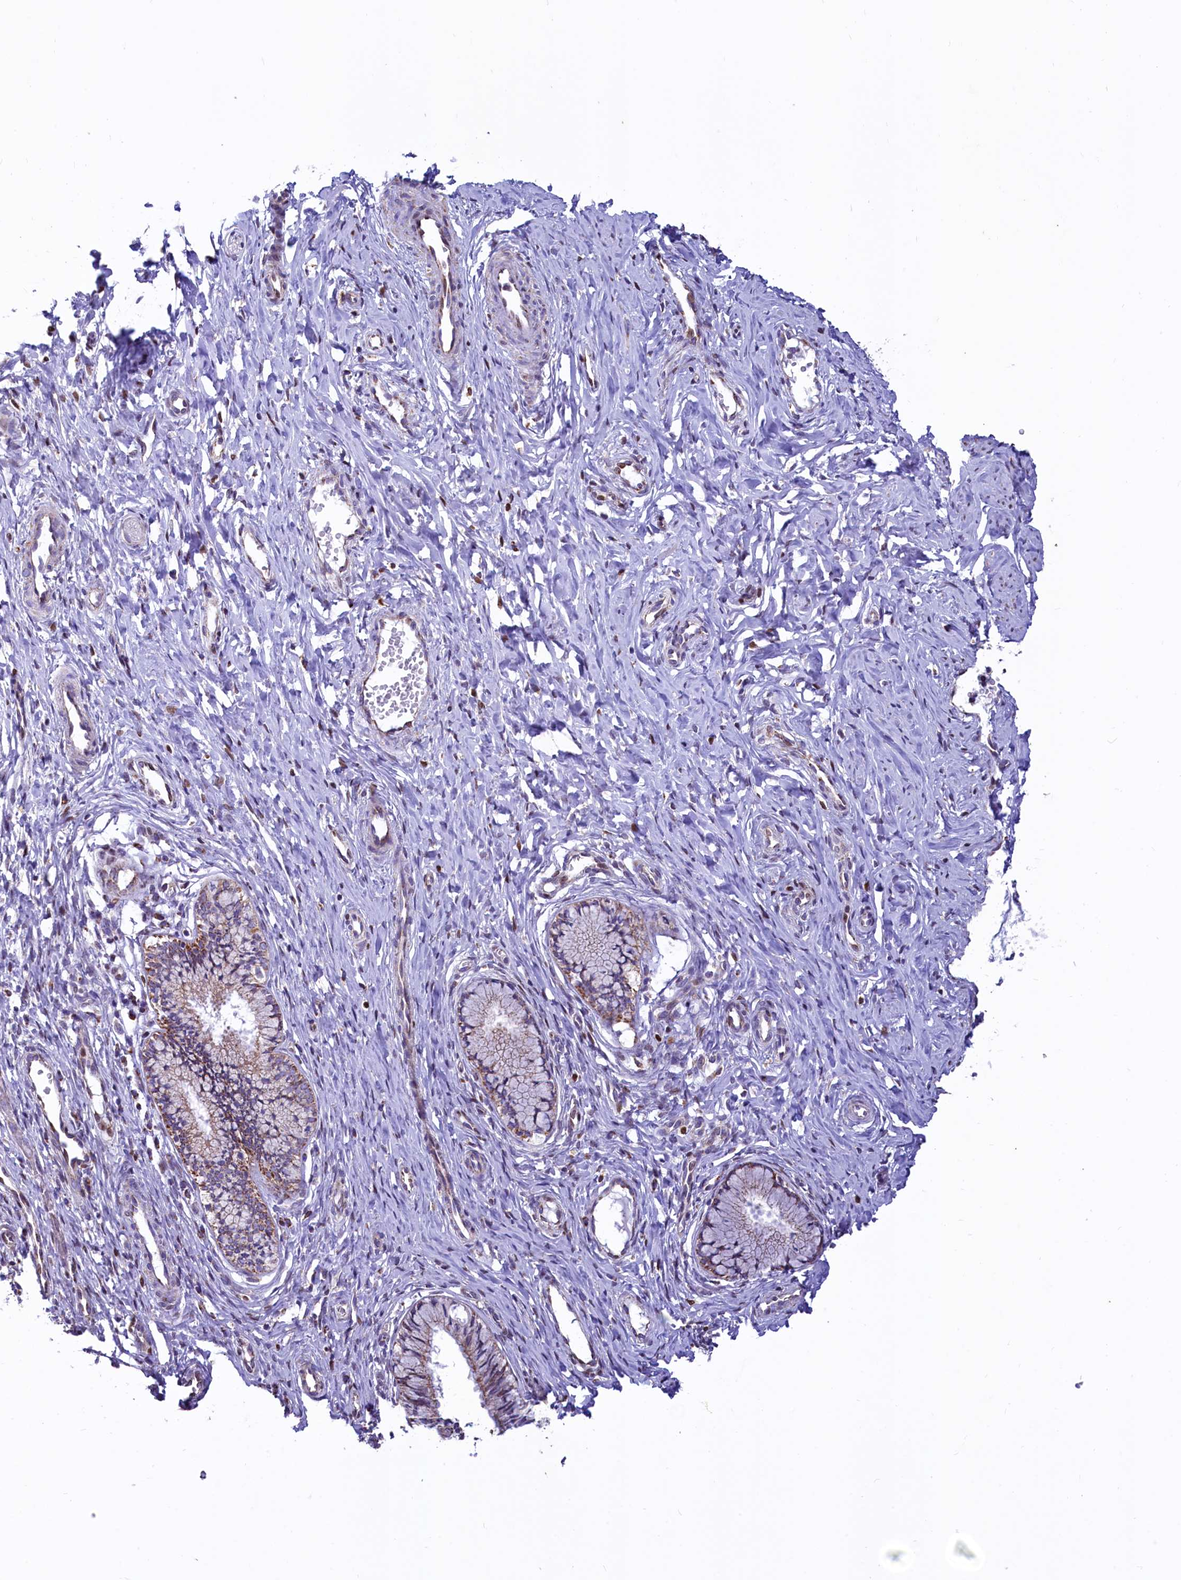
{"staining": {"intensity": "moderate", "quantity": "25%-75%", "location": "cytoplasmic/membranous"}, "tissue": "cervix", "cell_type": "Glandular cells", "image_type": "normal", "snomed": [{"axis": "morphology", "description": "Normal tissue, NOS"}, {"axis": "topography", "description": "Cervix"}], "caption": "DAB immunohistochemical staining of unremarkable human cervix shows moderate cytoplasmic/membranous protein expression in about 25%-75% of glandular cells.", "gene": "VWCE", "patient": {"sex": "female", "age": 27}}